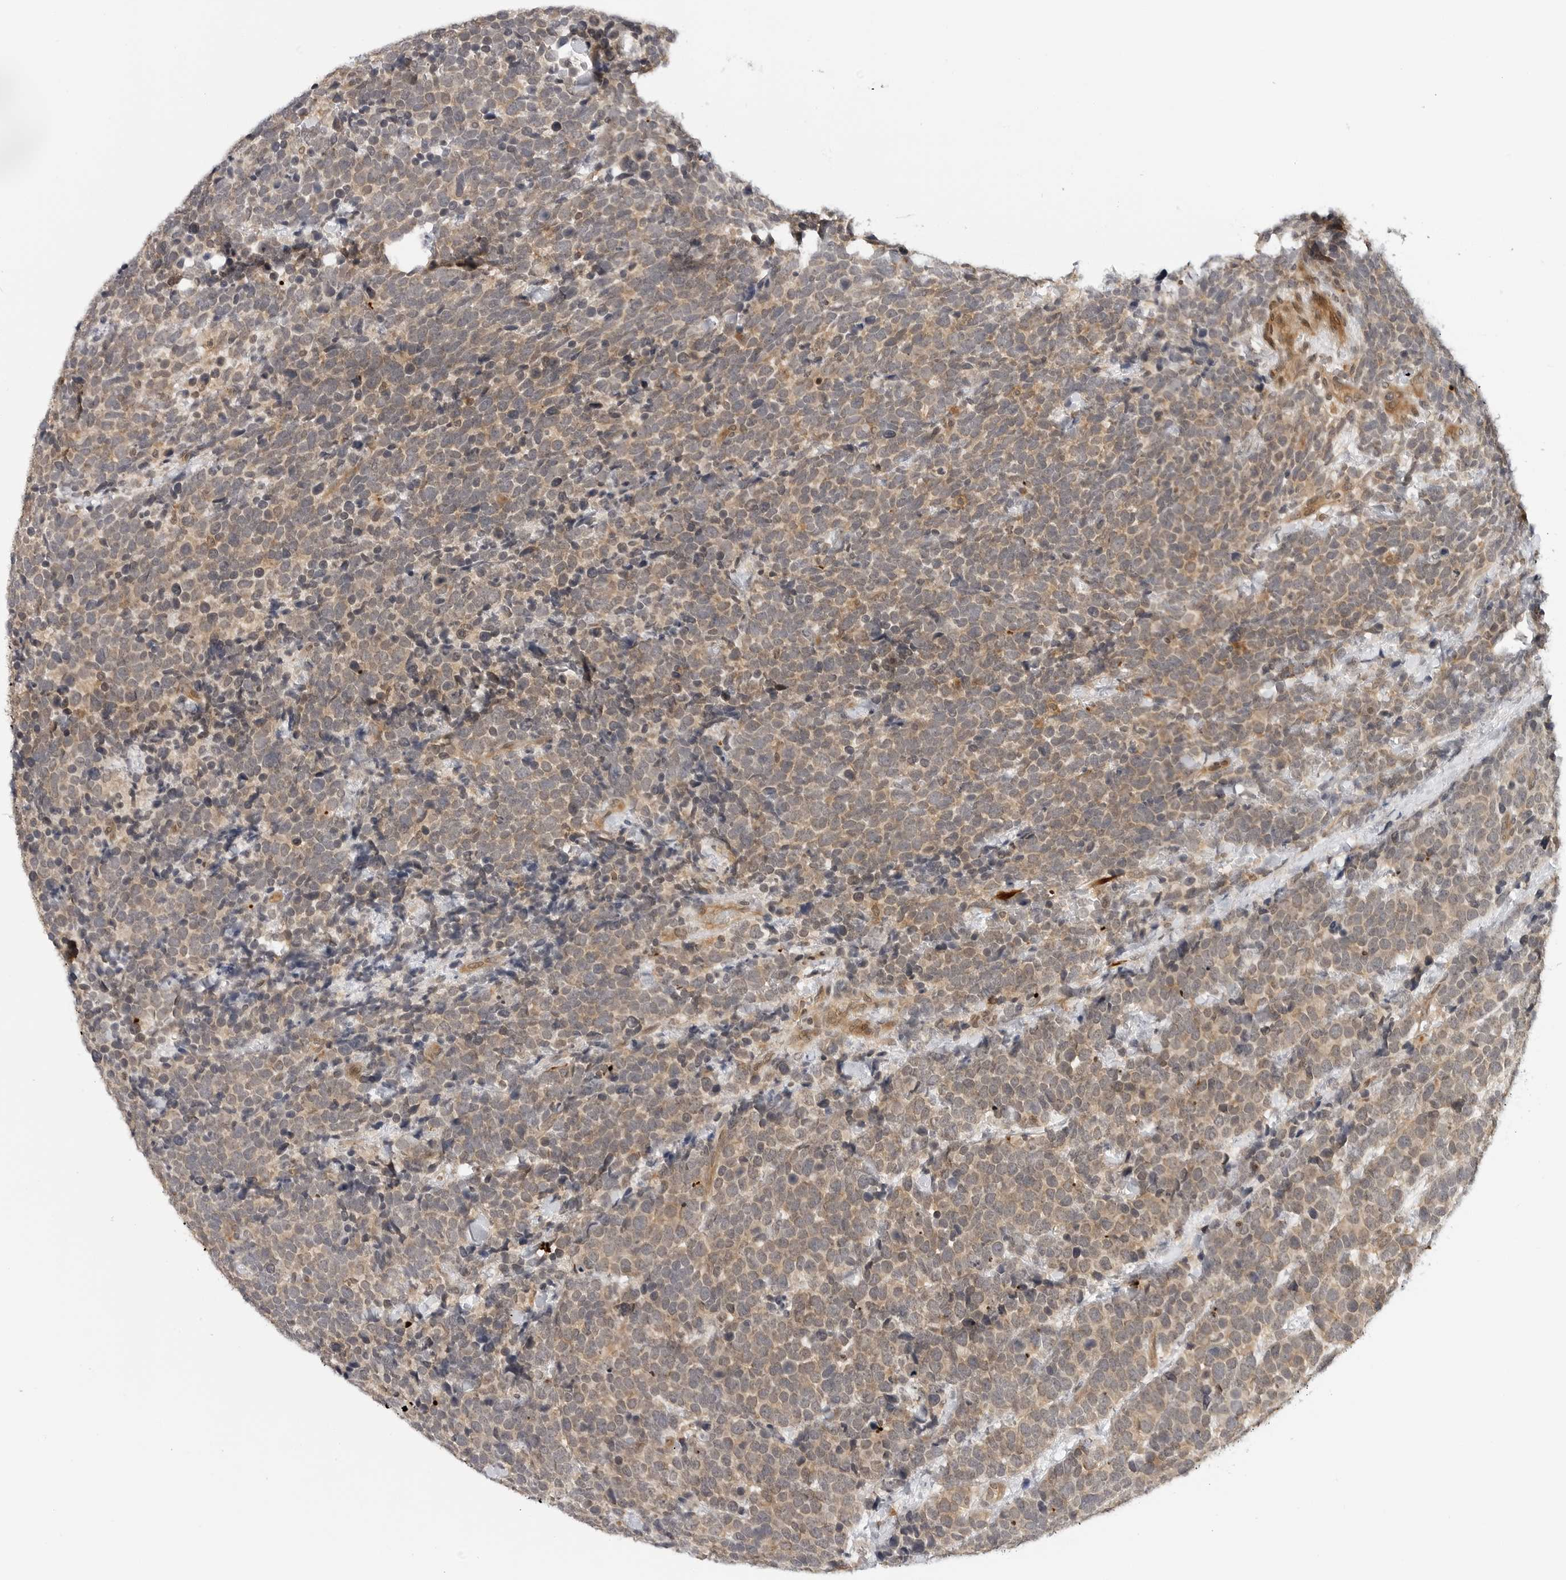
{"staining": {"intensity": "weak", "quantity": ">75%", "location": "cytoplasmic/membranous"}, "tissue": "urothelial cancer", "cell_type": "Tumor cells", "image_type": "cancer", "snomed": [{"axis": "morphology", "description": "Urothelial carcinoma, High grade"}, {"axis": "topography", "description": "Urinary bladder"}], "caption": "Immunohistochemistry (DAB (3,3'-diaminobenzidine)) staining of human high-grade urothelial carcinoma exhibits weak cytoplasmic/membranous protein staining in about >75% of tumor cells.", "gene": "MAP2K5", "patient": {"sex": "female", "age": 82}}